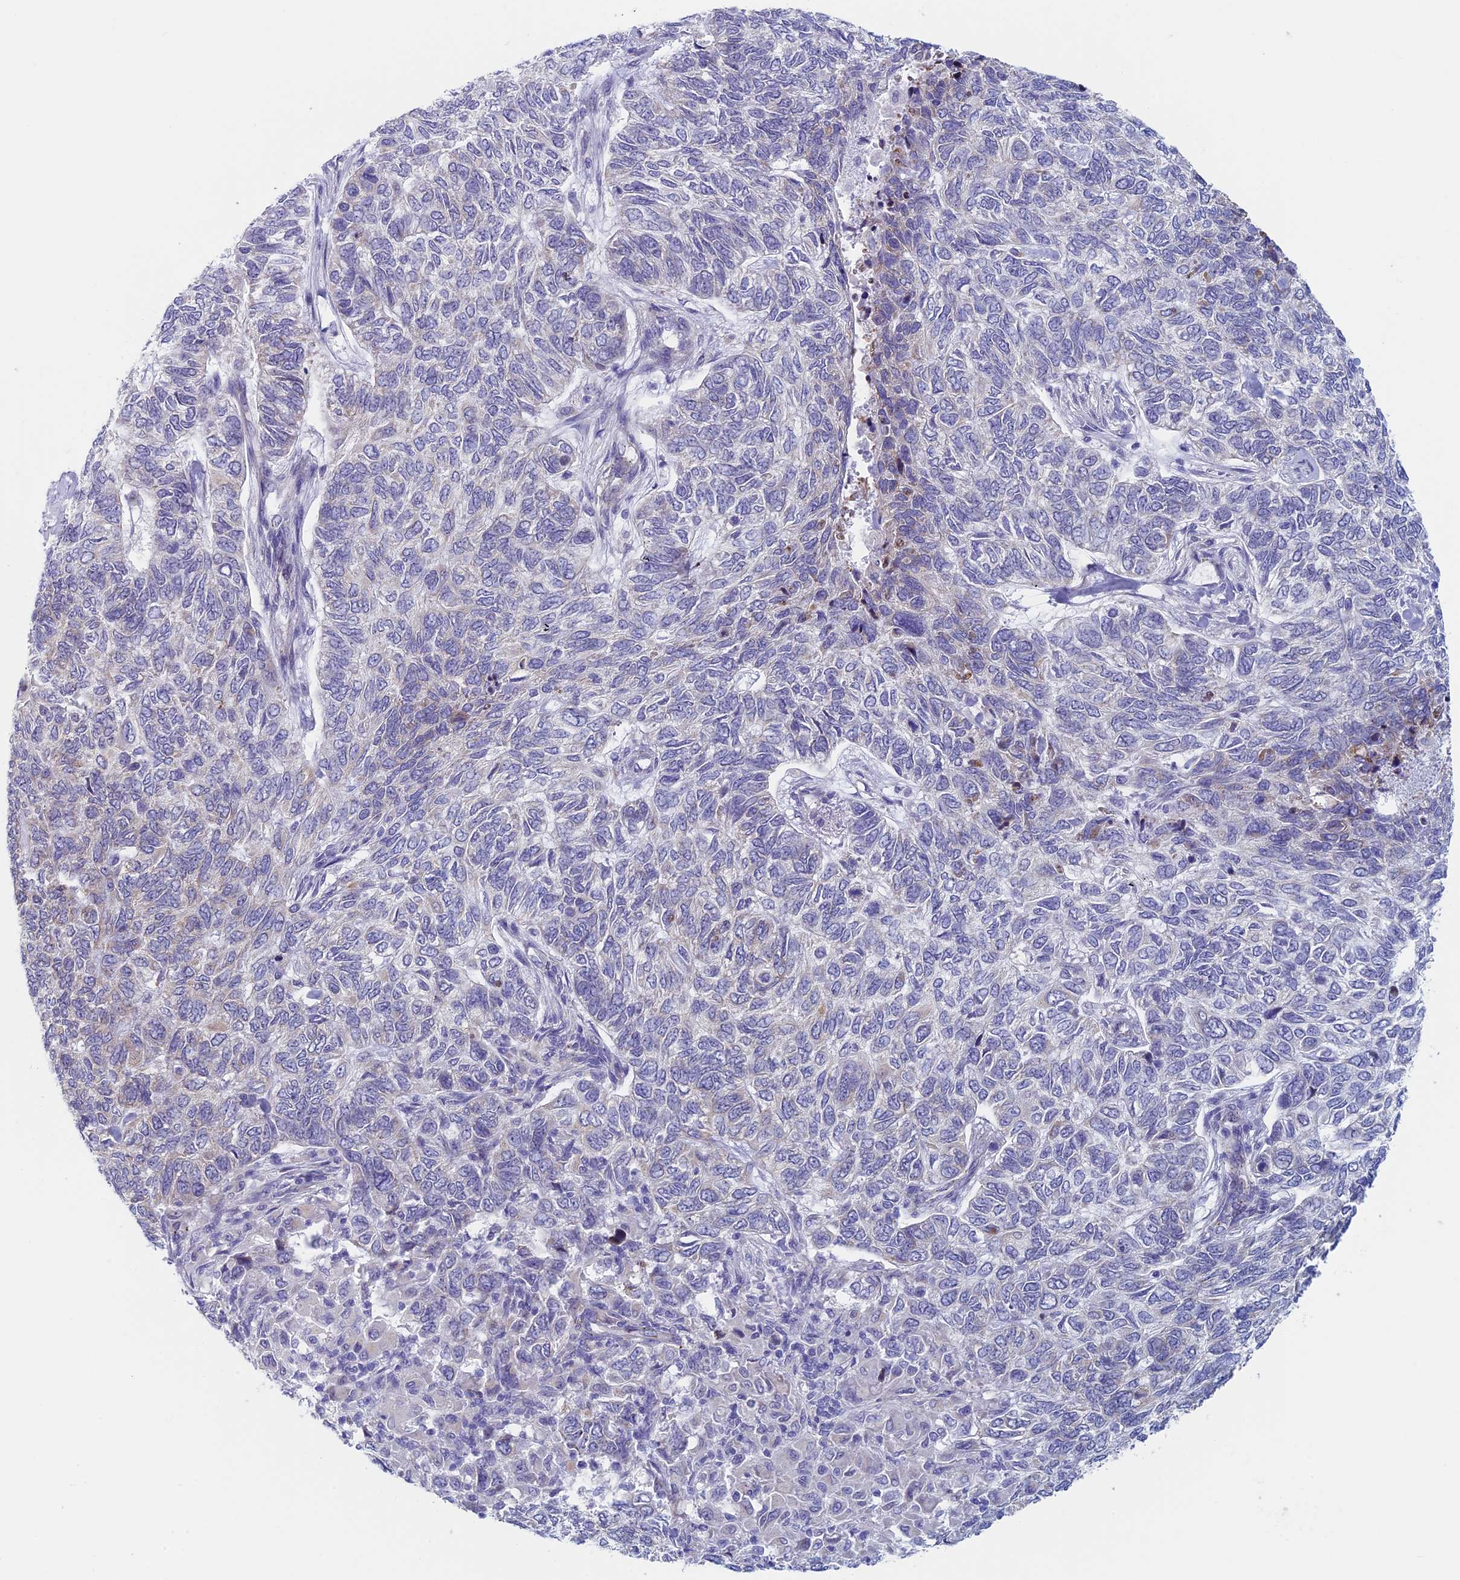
{"staining": {"intensity": "negative", "quantity": "none", "location": "none"}, "tissue": "skin cancer", "cell_type": "Tumor cells", "image_type": "cancer", "snomed": [{"axis": "morphology", "description": "Basal cell carcinoma"}, {"axis": "topography", "description": "Skin"}], "caption": "DAB (3,3'-diaminobenzidine) immunohistochemical staining of skin cancer (basal cell carcinoma) exhibits no significant positivity in tumor cells. The staining is performed using DAB (3,3'-diaminobenzidine) brown chromogen with nuclei counter-stained in using hematoxylin.", "gene": "MAGEB6", "patient": {"sex": "female", "age": 65}}